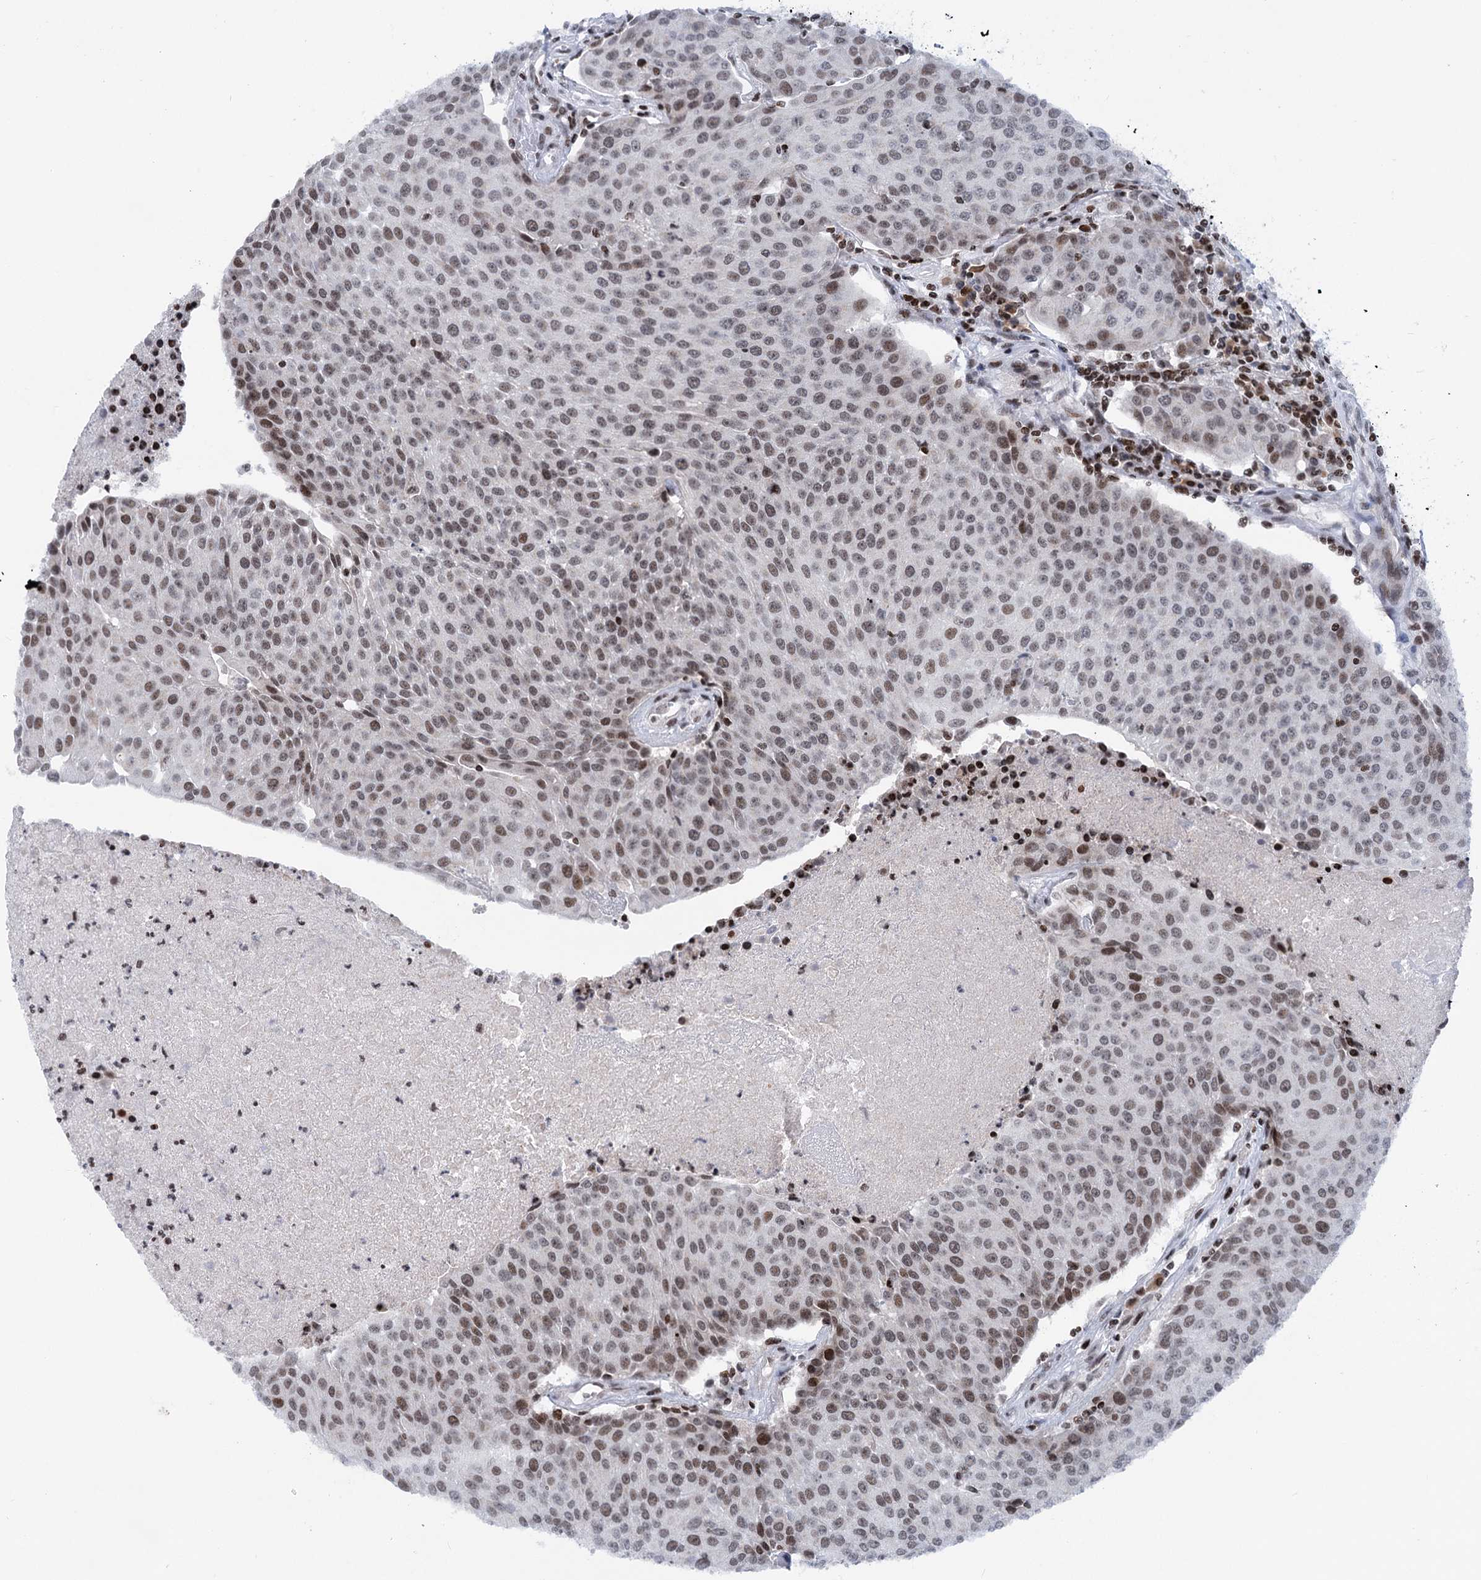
{"staining": {"intensity": "weak", "quantity": "25%-75%", "location": "nuclear"}, "tissue": "urothelial cancer", "cell_type": "Tumor cells", "image_type": "cancer", "snomed": [{"axis": "morphology", "description": "Urothelial carcinoma, High grade"}, {"axis": "topography", "description": "Urinary bladder"}], "caption": "High-grade urothelial carcinoma stained with immunohistochemistry (IHC) shows weak nuclear positivity in about 25%-75% of tumor cells.", "gene": "ZCCHC10", "patient": {"sex": "female", "age": 85}}